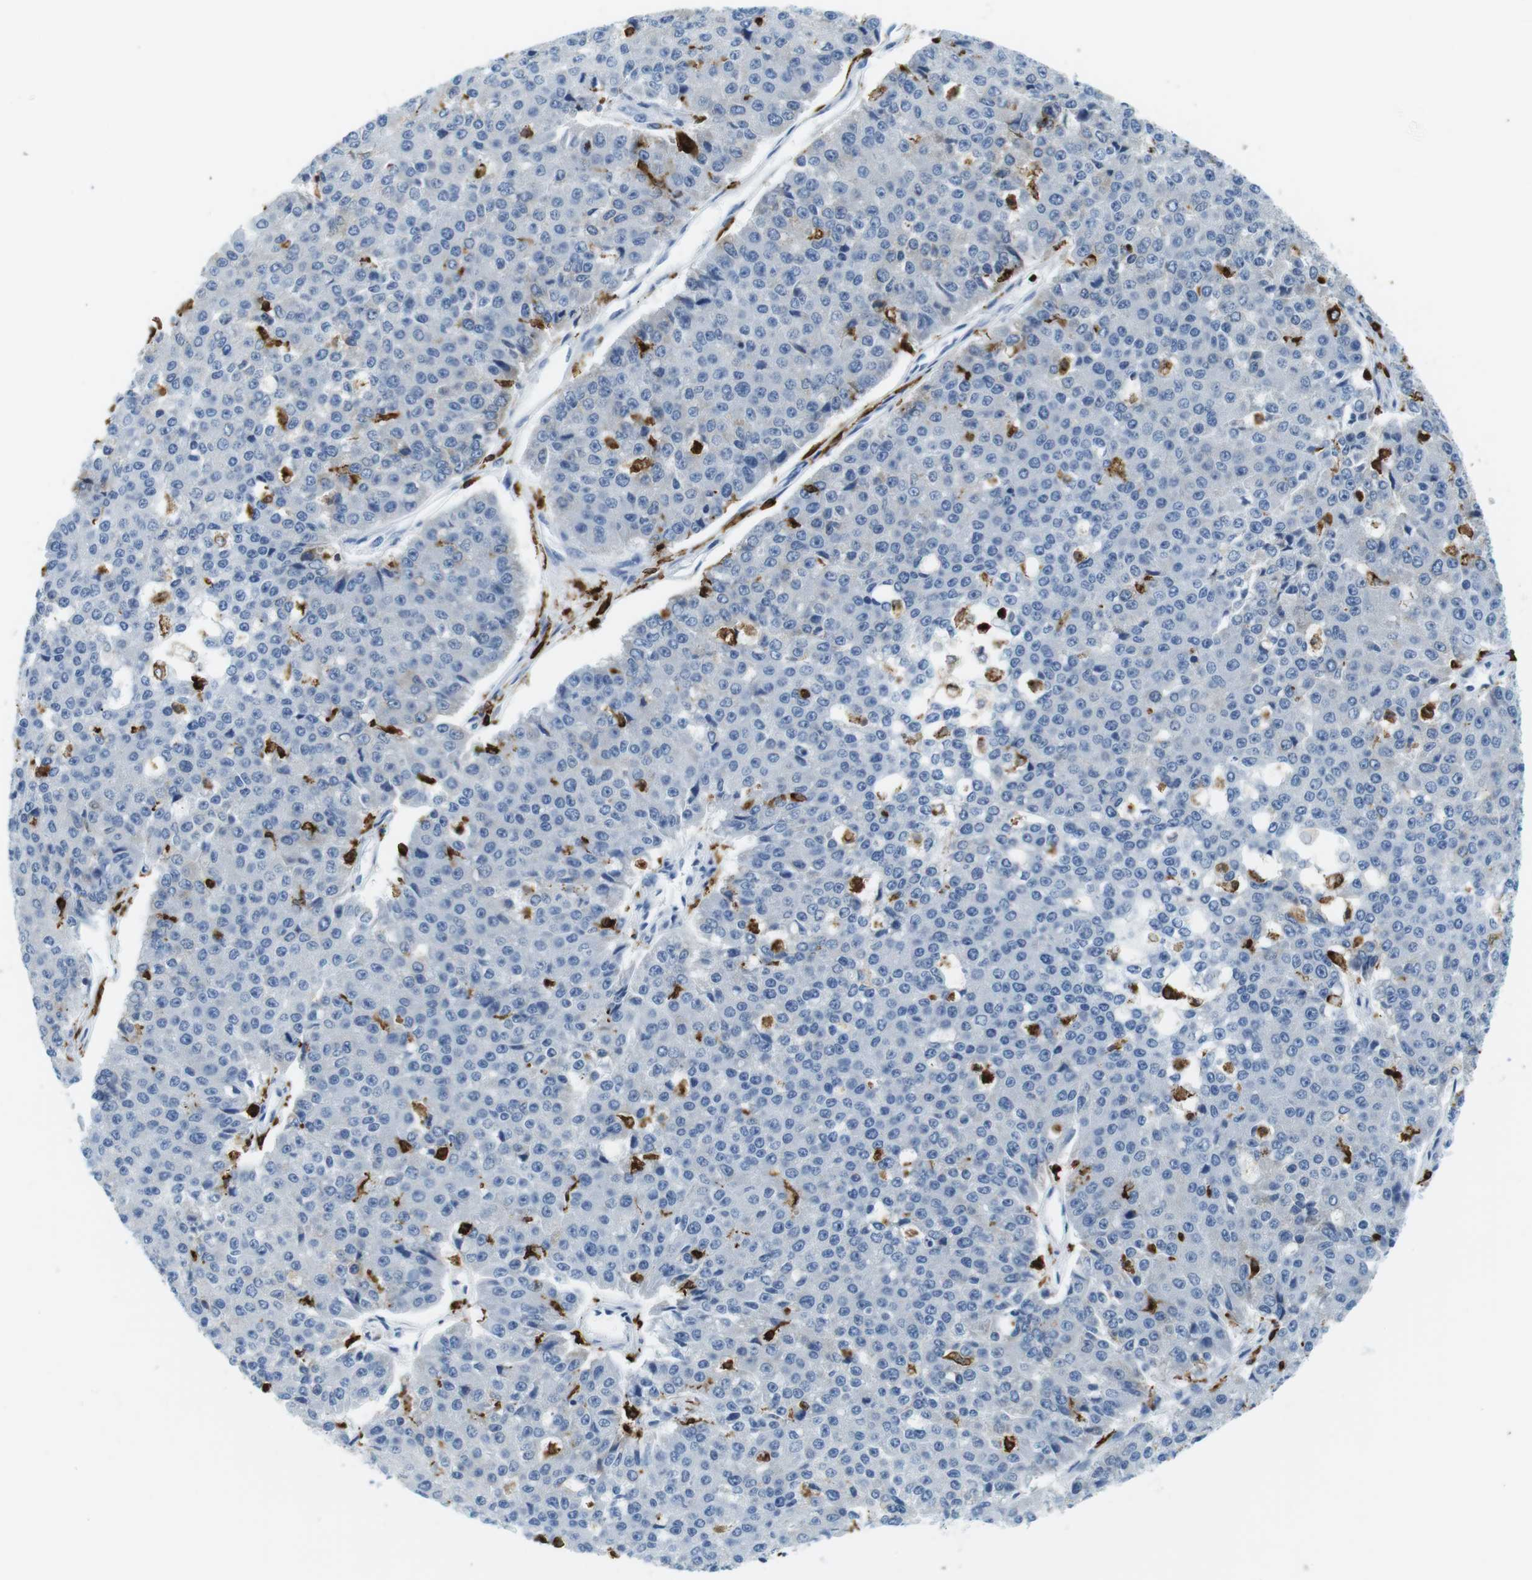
{"staining": {"intensity": "negative", "quantity": "none", "location": "none"}, "tissue": "pancreatic cancer", "cell_type": "Tumor cells", "image_type": "cancer", "snomed": [{"axis": "morphology", "description": "Adenocarcinoma, NOS"}, {"axis": "topography", "description": "Pancreas"}], "caption": "High power microscopy histopathology image of an immunohistochemistry micrograph of adenocarcinoma (pancreatic), revealing no significant staining in tumor cells.", "gene": "CIITA", "patient": {"sex": "male", "age": 50}}